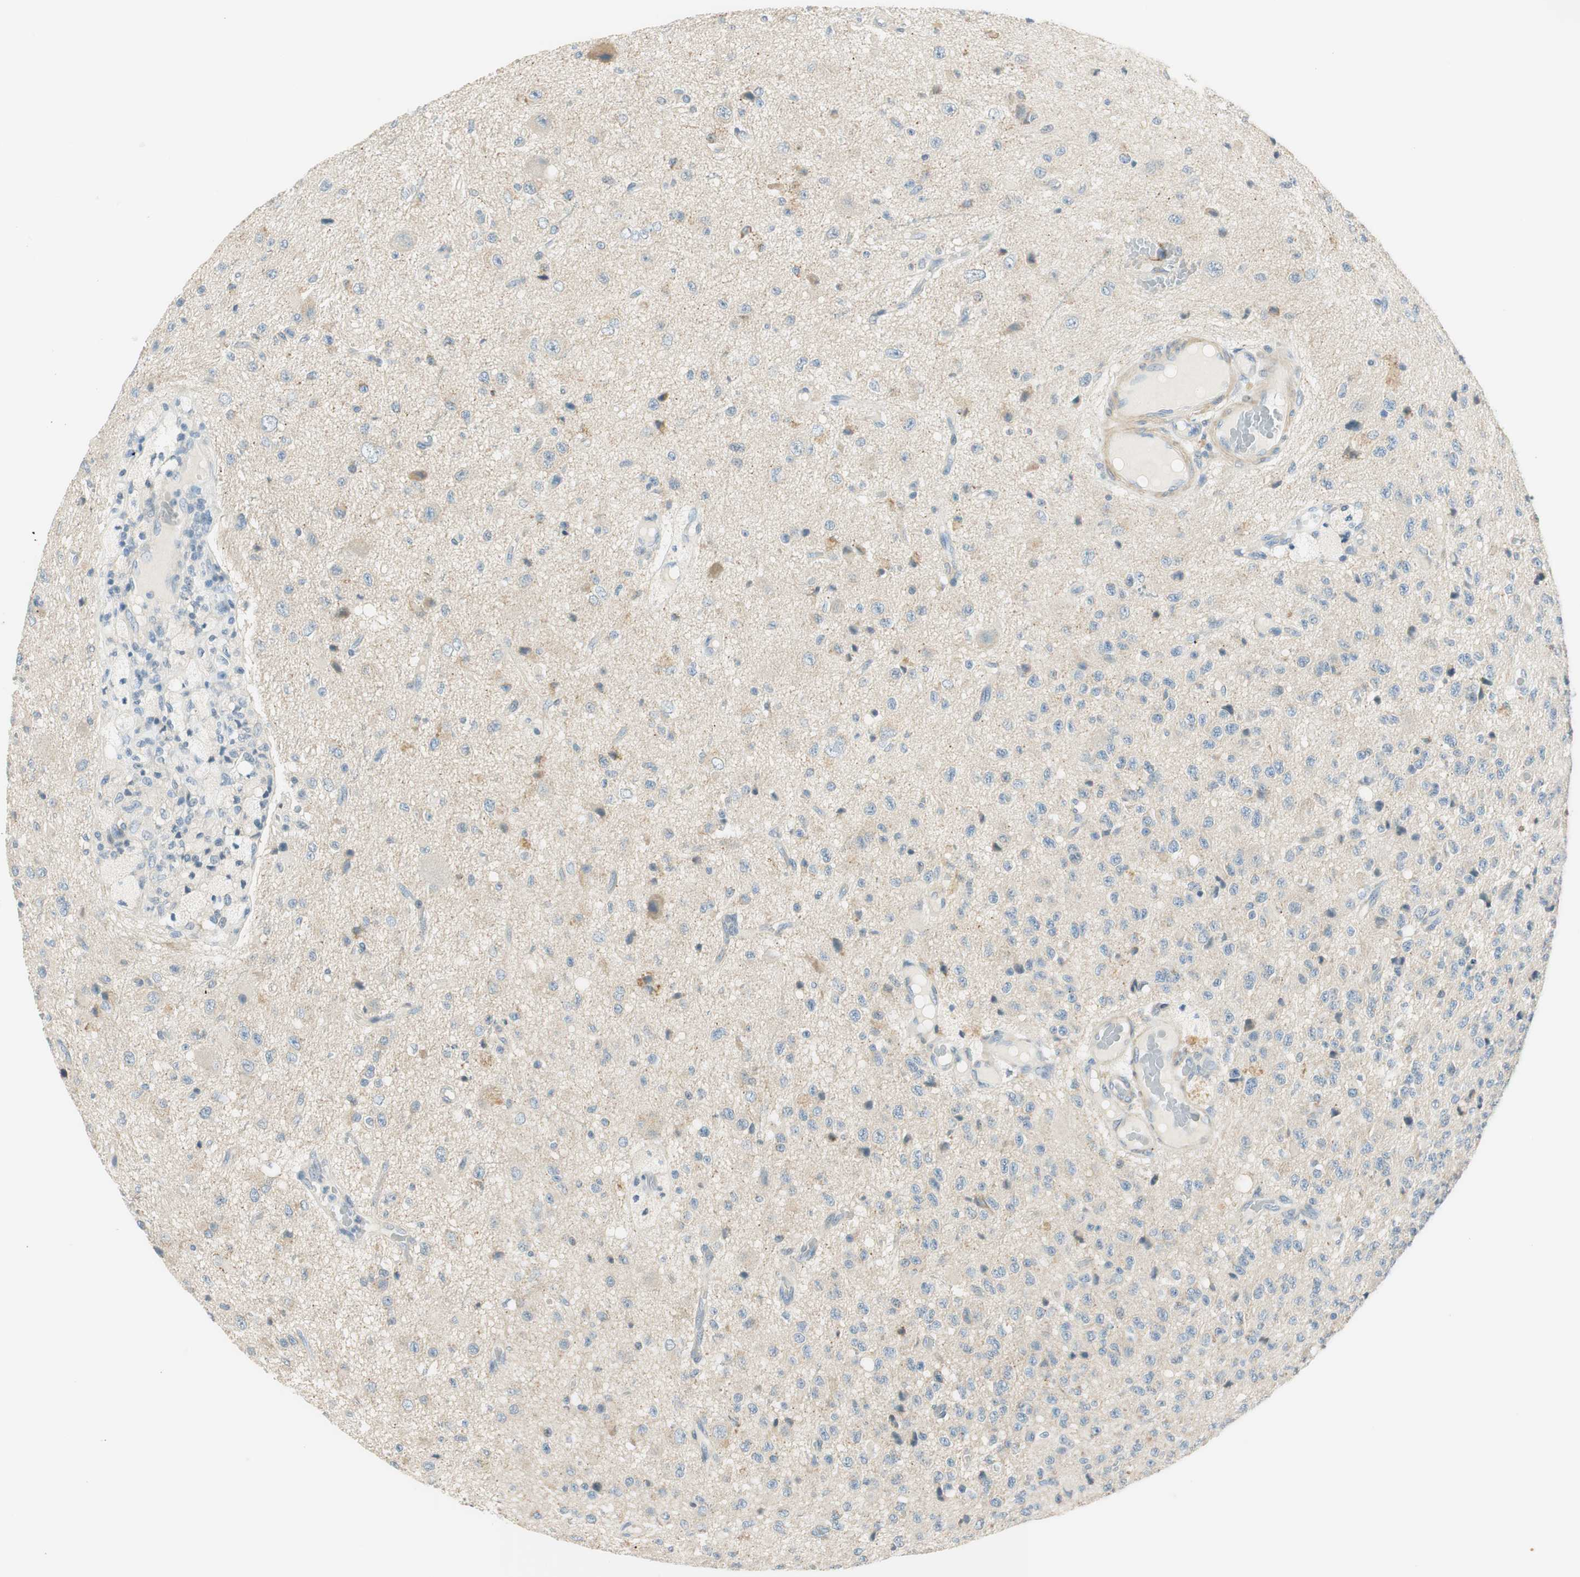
{"staining": {"intensity": "negative", "quantity": "none", "location": "none"}, "tissue": "glioma", "cell_type": "Tumor cells", "image_type": "cancer", "snomed": [{"axis": "morphology", "description": "Glioma, malignant, High grade"}, {"axis": "topography", "description": "pancreas cauda"}], "caption": "Human glioma stained for a protein using immunohistochemistry (IHC) demonstrates no staining in tumor cells.", "gene": "TACR3", "patient": {"sex": "male", "age": 60}}